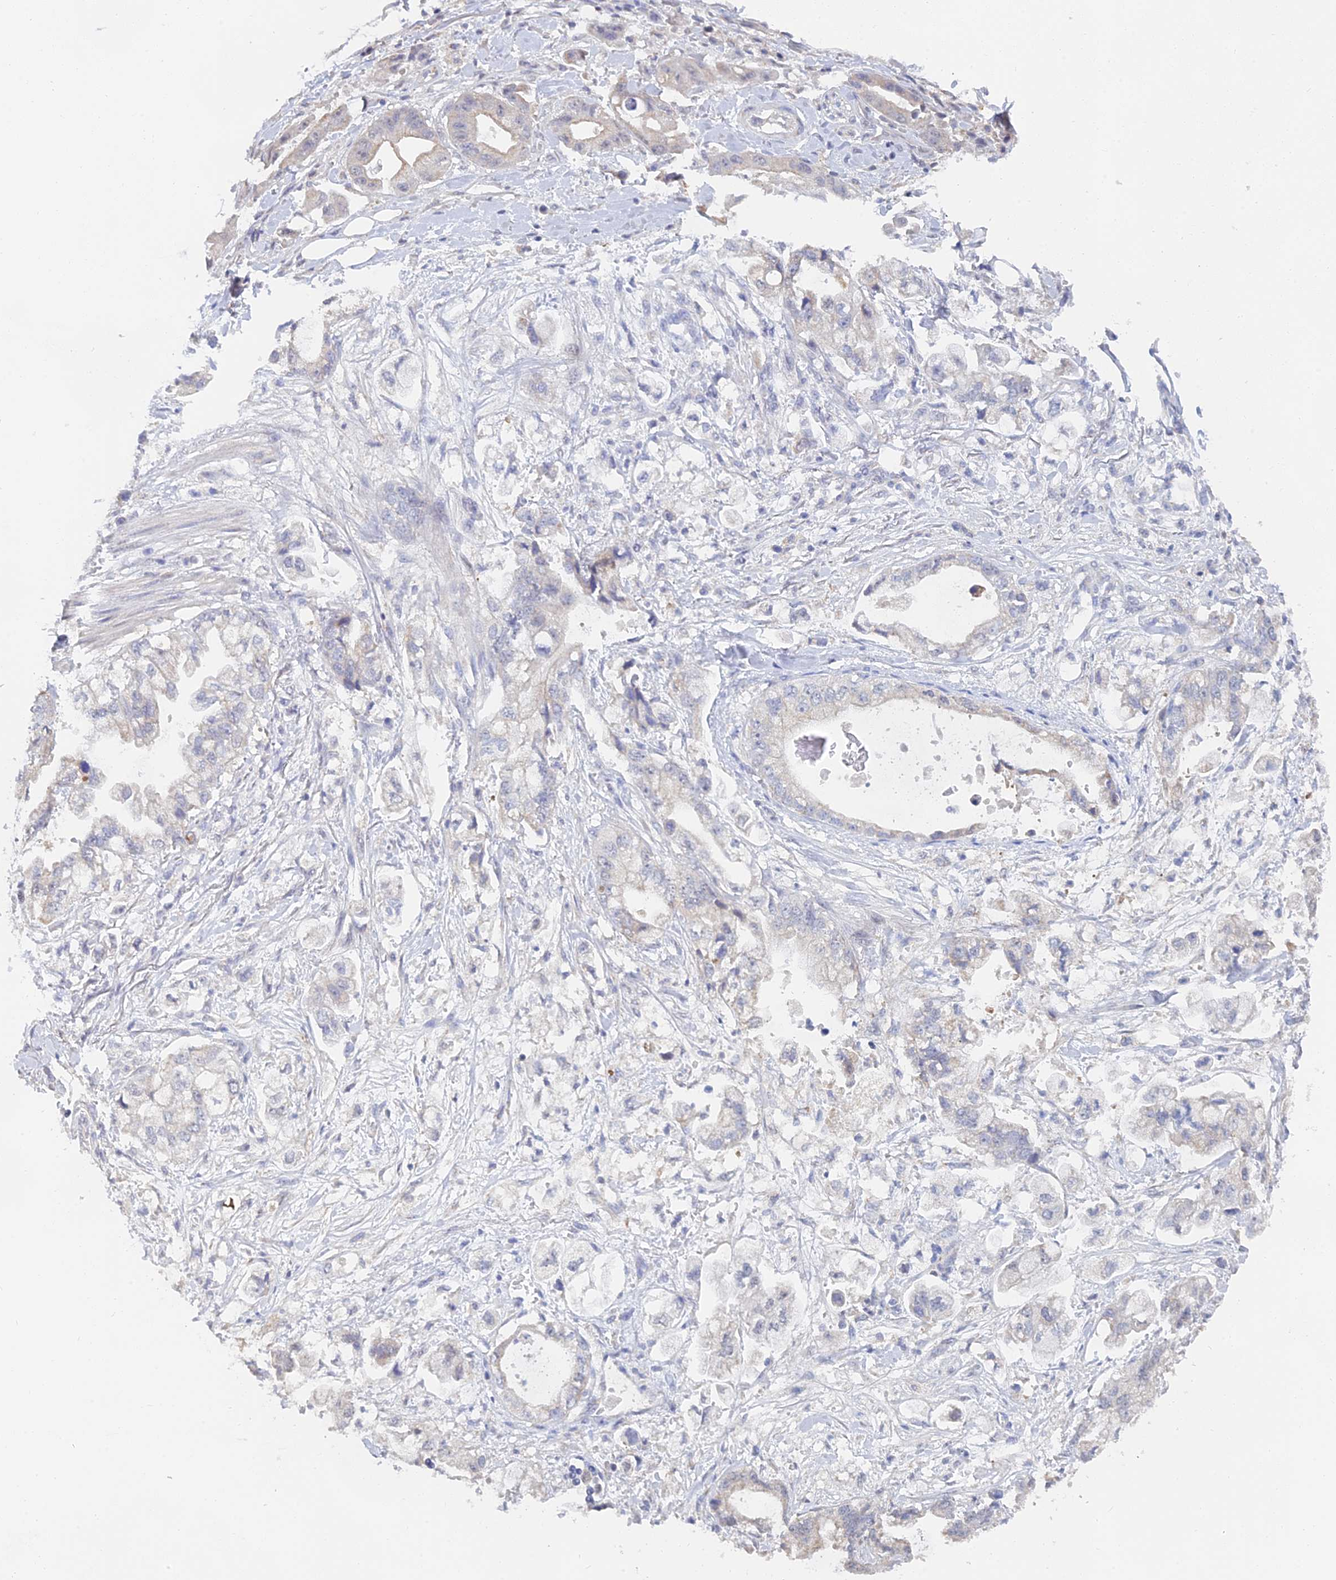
{"staining": {"intensity": "negative", "quantity": "none", "location": "none"}, "tissue": "stomach cancer", "cell_type": "Tumor cells", "image_type": "cancer", "snomed": [{"axis": "morphology", "description": "Adenocarcinoma, NOS"}, {"axis": "topography", "description": "Stomach"}], "caption": "Protein analysis of stomach cancer shows no significant expression in tumor cells. The staining is performed using DAB (3,3'-diaminobenzidine) brown chromogen with nuclei counter-stained in using hematoxylin.", "gene": "LRIF1", "patient": {"sex": "male", "age": 62}}